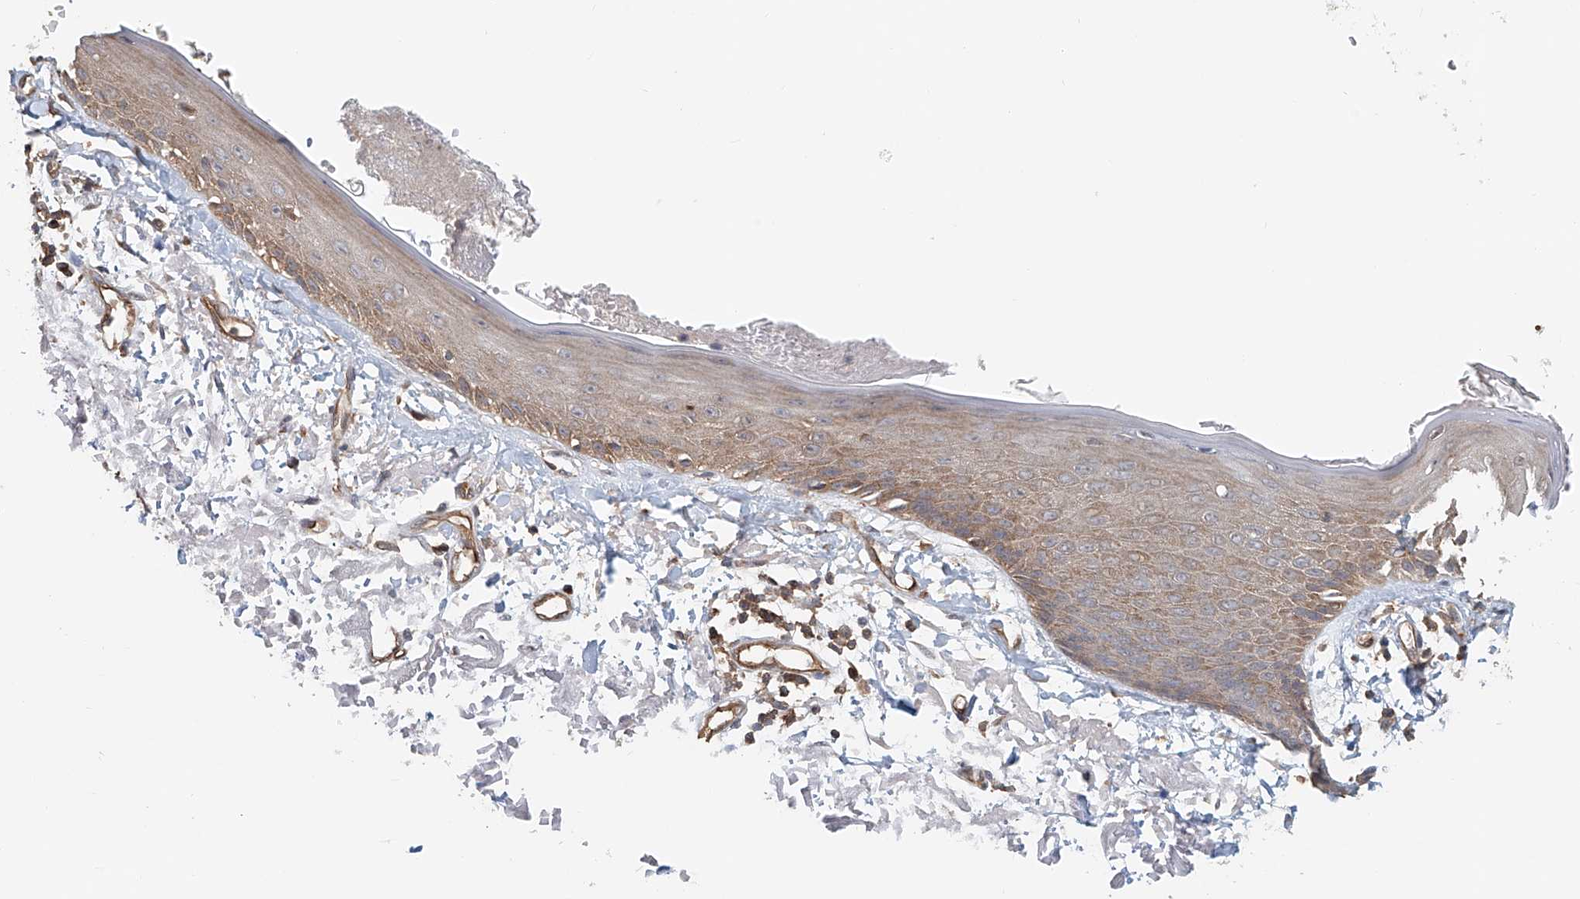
{"staining": {"intensity": "weak", "quantity": ">75%", "location": "cytoplasmic/membranous"}, "tissue": "skin", "cell_type": "Fibroblasts", "image_type": "normal", "snomed": [{"axis": "morphology", "description": "Normal tissue, NOS"}, {"axis": "topography", "description": "Skin"}, {"axis": "topography", "description": "Skeletal muscle"}], "caption": "Immunohistochemical staining of normal skin displays >75% levels of weak cytoplasmic/membranous protein positivity in about >75% of fibroblasts. (DAB IHC, brown staining for protein, blue staining for nuclei).", "gene": "FRYL", "patient": {"sex": "male", "age": 83}}